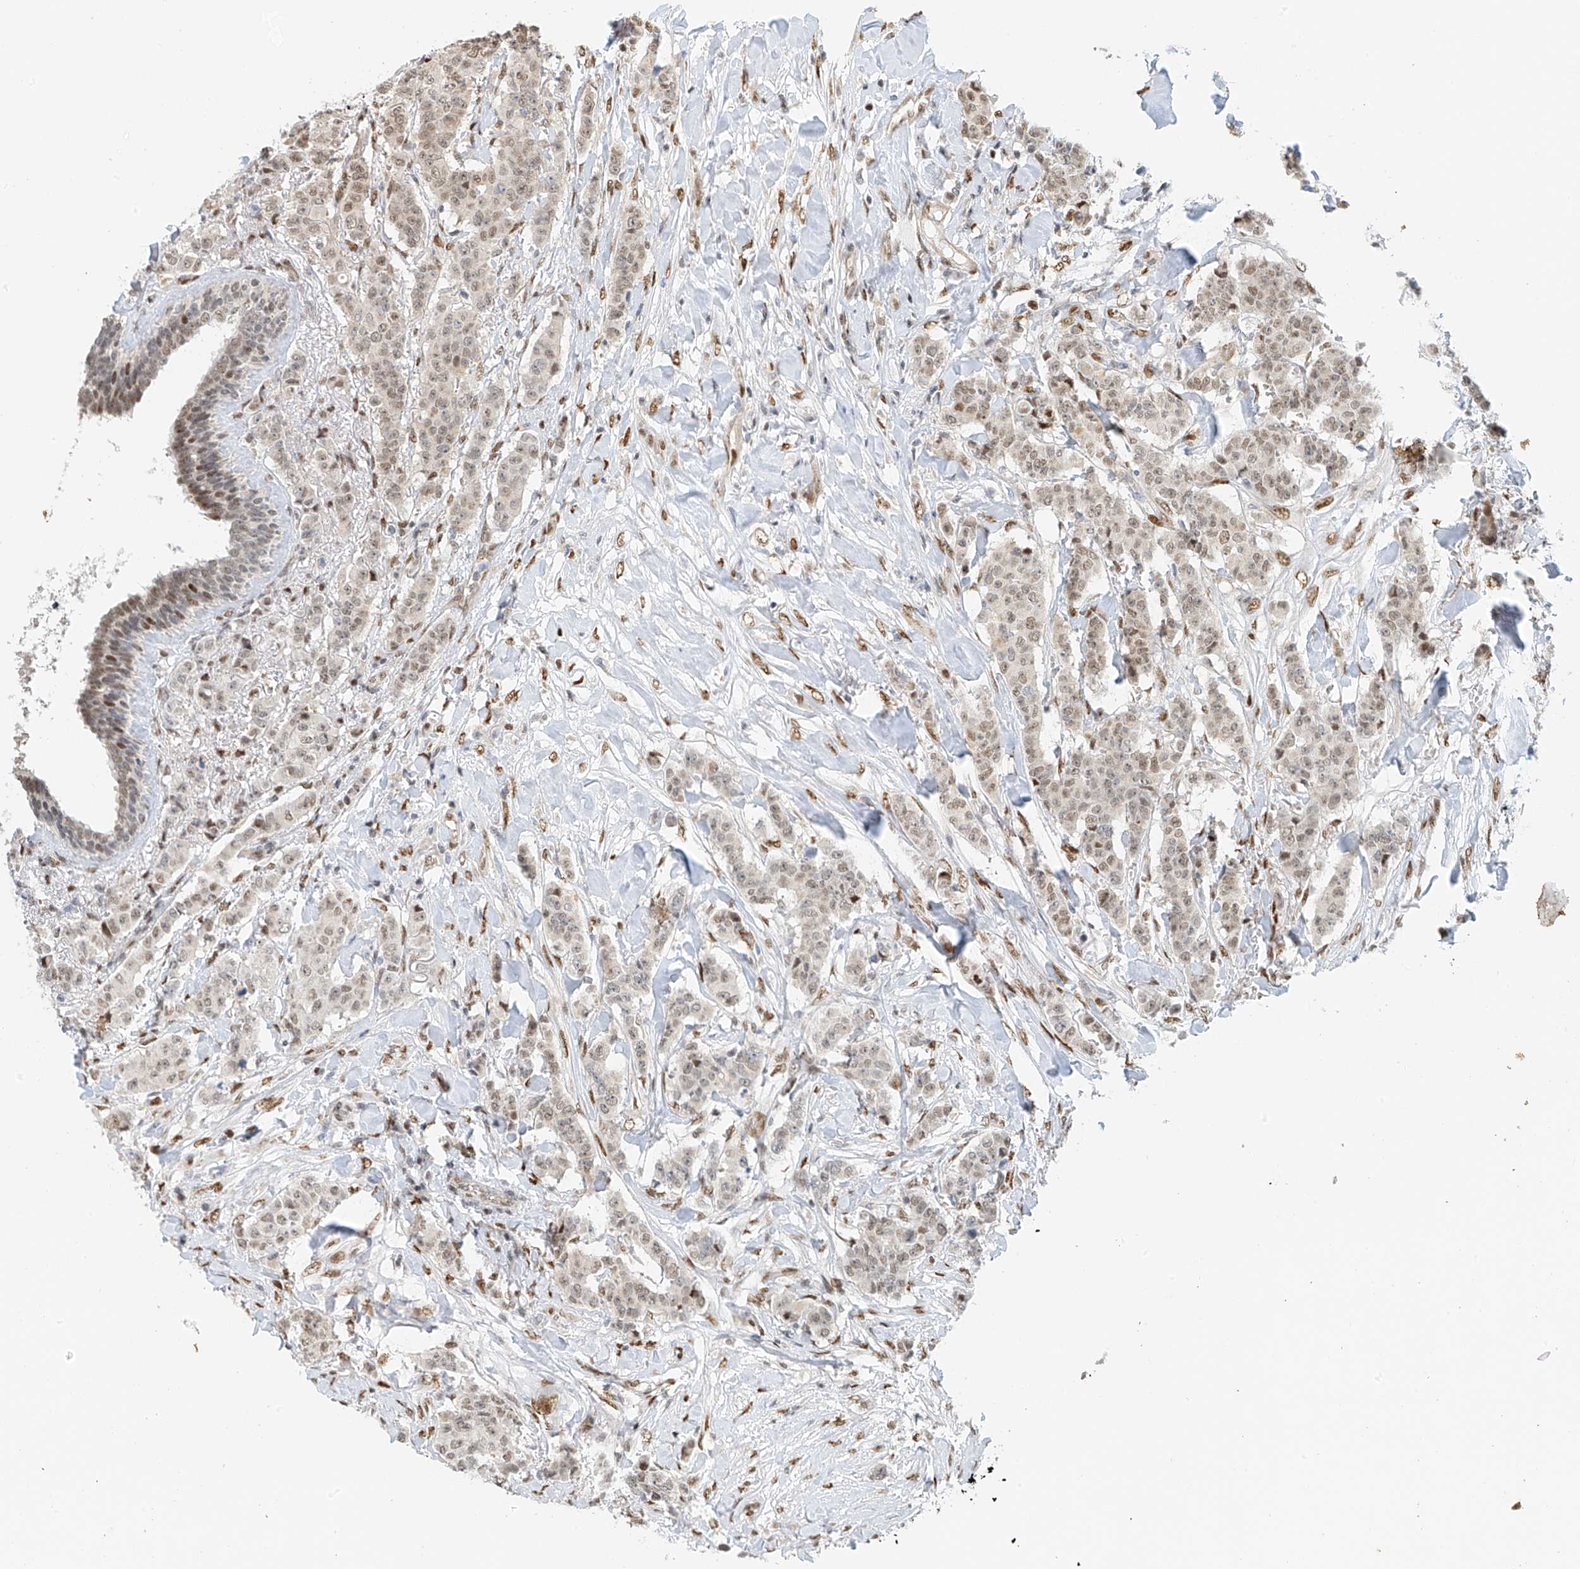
{"staining": {"intensity": "weak", "quantity": ">75%", "location": "nuclear"}, "tissue": "breast cancer", "cell_type": "Tumor cells", "image_type": "cancer", "snomed": [{"axis": "morphology", "description": "Duct carcinoma"}, {"axis": "topography", "description": "Breast"}], "caption": "Tumor cells reveal weak nuclear expression in approximately >75% of cells in intraductal carcinoma (breast).", "gene": "ZNF514", "patient": {"sex": "female", "age": 40}}